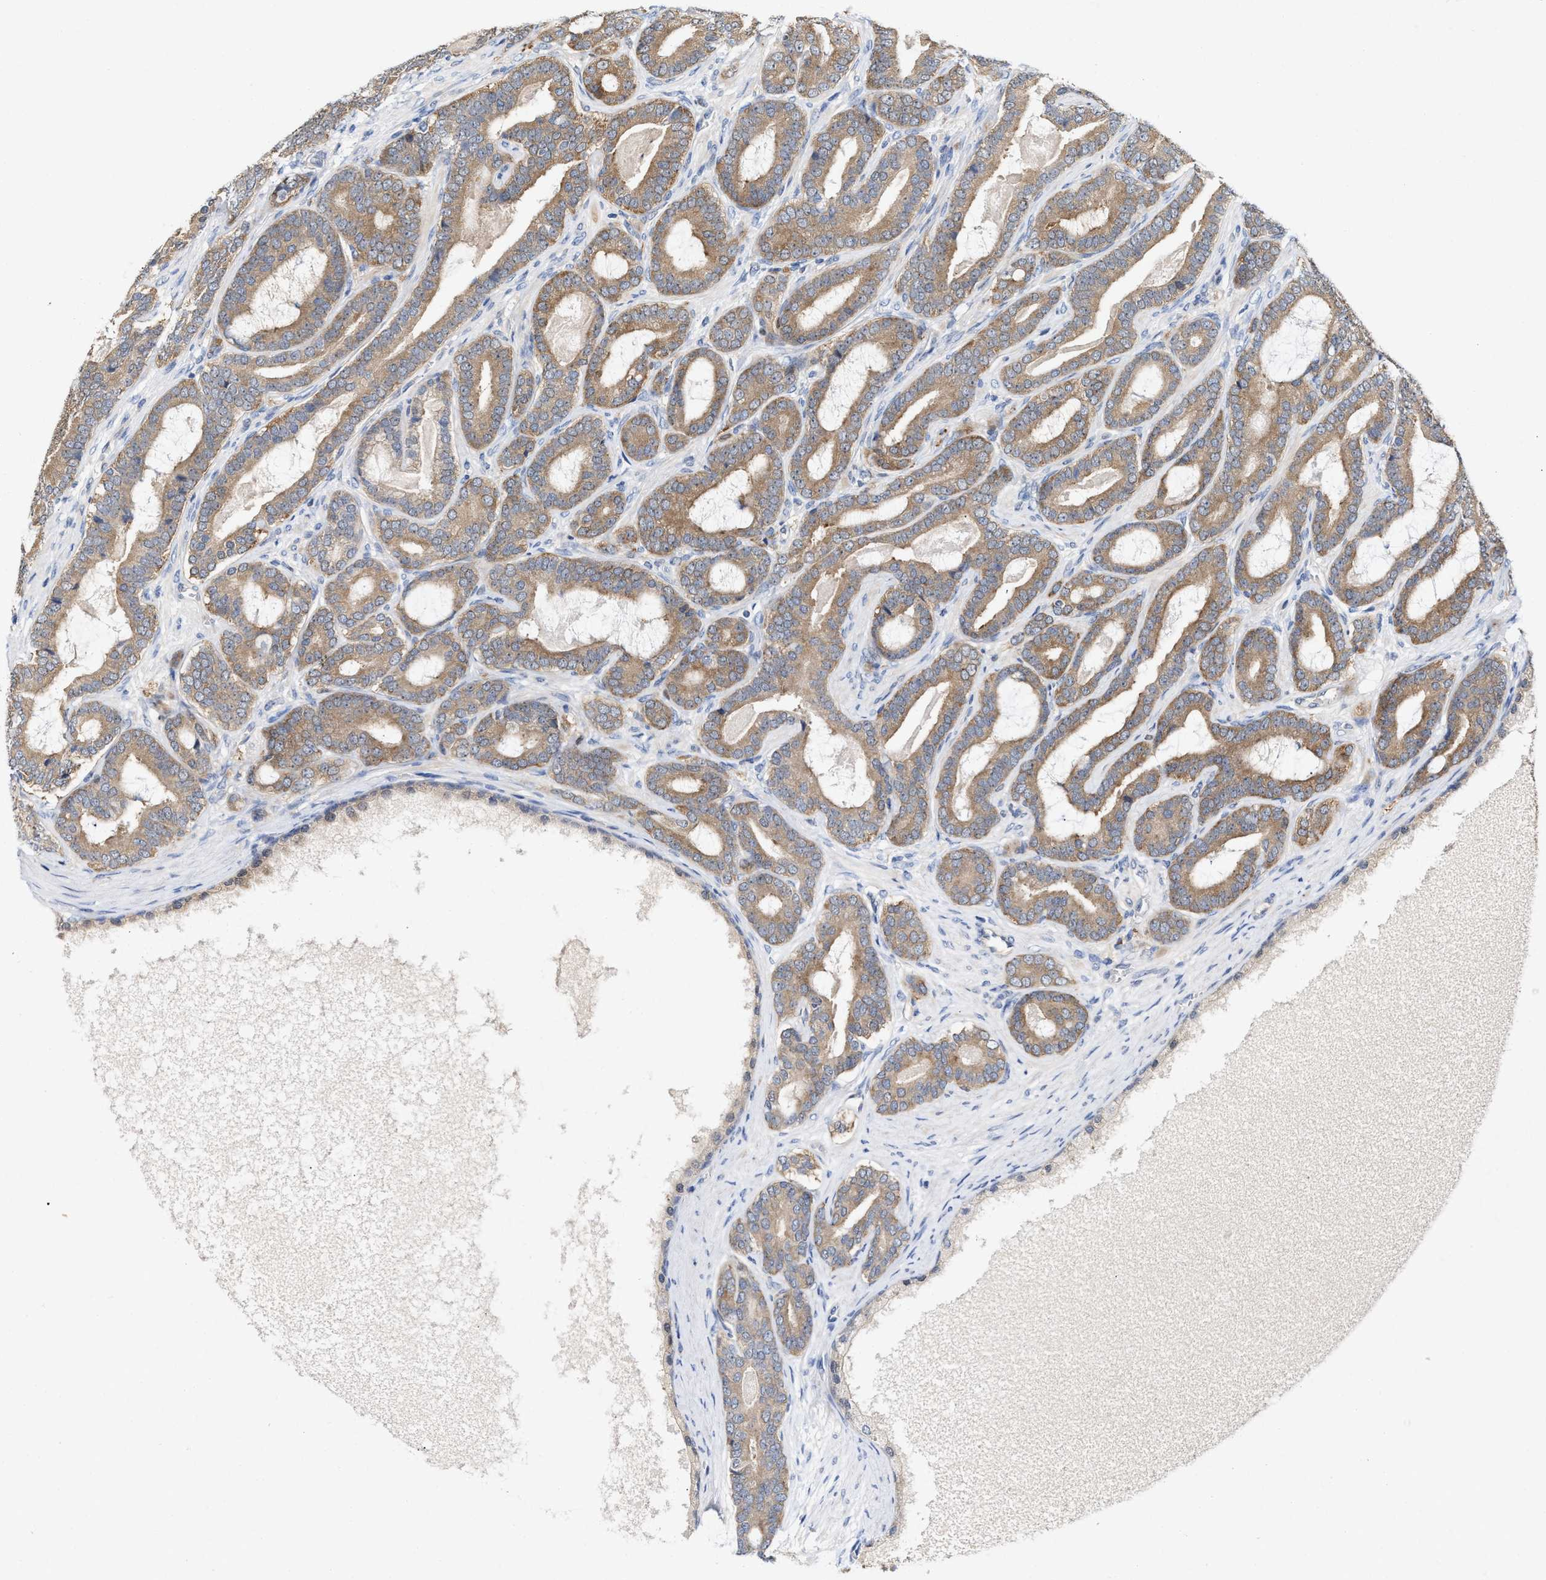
{"staining": {"intensity": "moderate", "quantity": ">75%", "location": "cytoplasmic/membranous"}, "tissue": "prostate cancer", "cell_type": "Tumor cells", "image_type": "cancer", "snomed": [{"axis": "morphology", "description": "Adenocarcinoma, High grade"}, {"axis": "topography", "description": "Prostate"}], "caption": "Prostate cancer (high-grade adenocarcinoma) stained with immunohistochemistry shows moderate cytoplasmic/membranous positivity in about >75% of tumor cells.", "gene": "BBLN", "patient": {"sex": "male", "age": 60}}